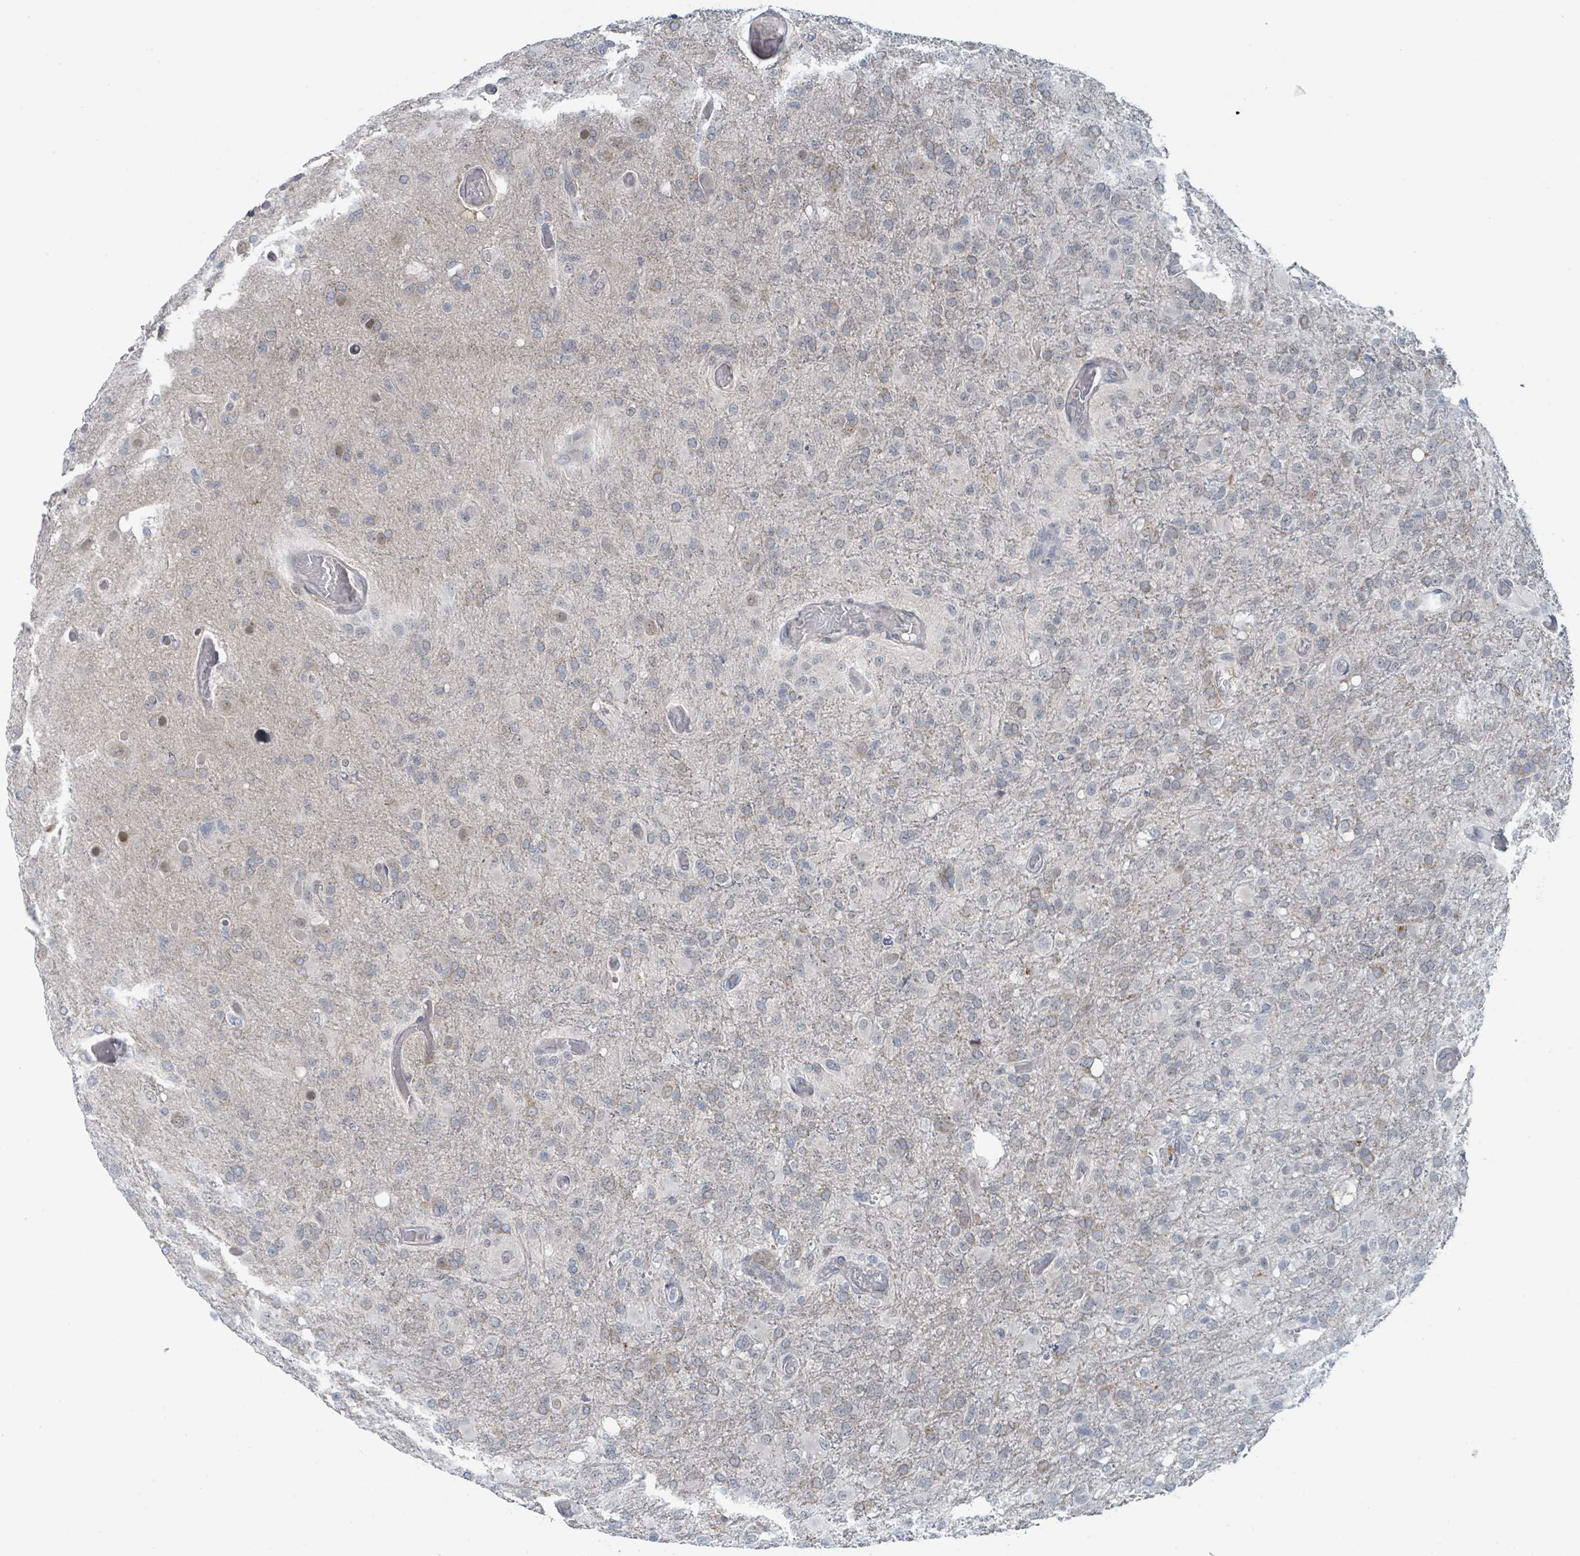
{"staining": {"intensity": "negative", "quantity": "none", "location": "none"}, "tissue": "glioma", "cell_type": "Tumor cells", "image_type": "cancer", "snomed": [{"axis": "morphology", "description": "Glioma, malignant, High grade"}, {"axis": "topography", "description": "Brain"}], "caption": "Tumor cells show no significant protein positivity in glioma.", "gene": "ANKRD55", "patient": {"sex": "female", "age": 74}}